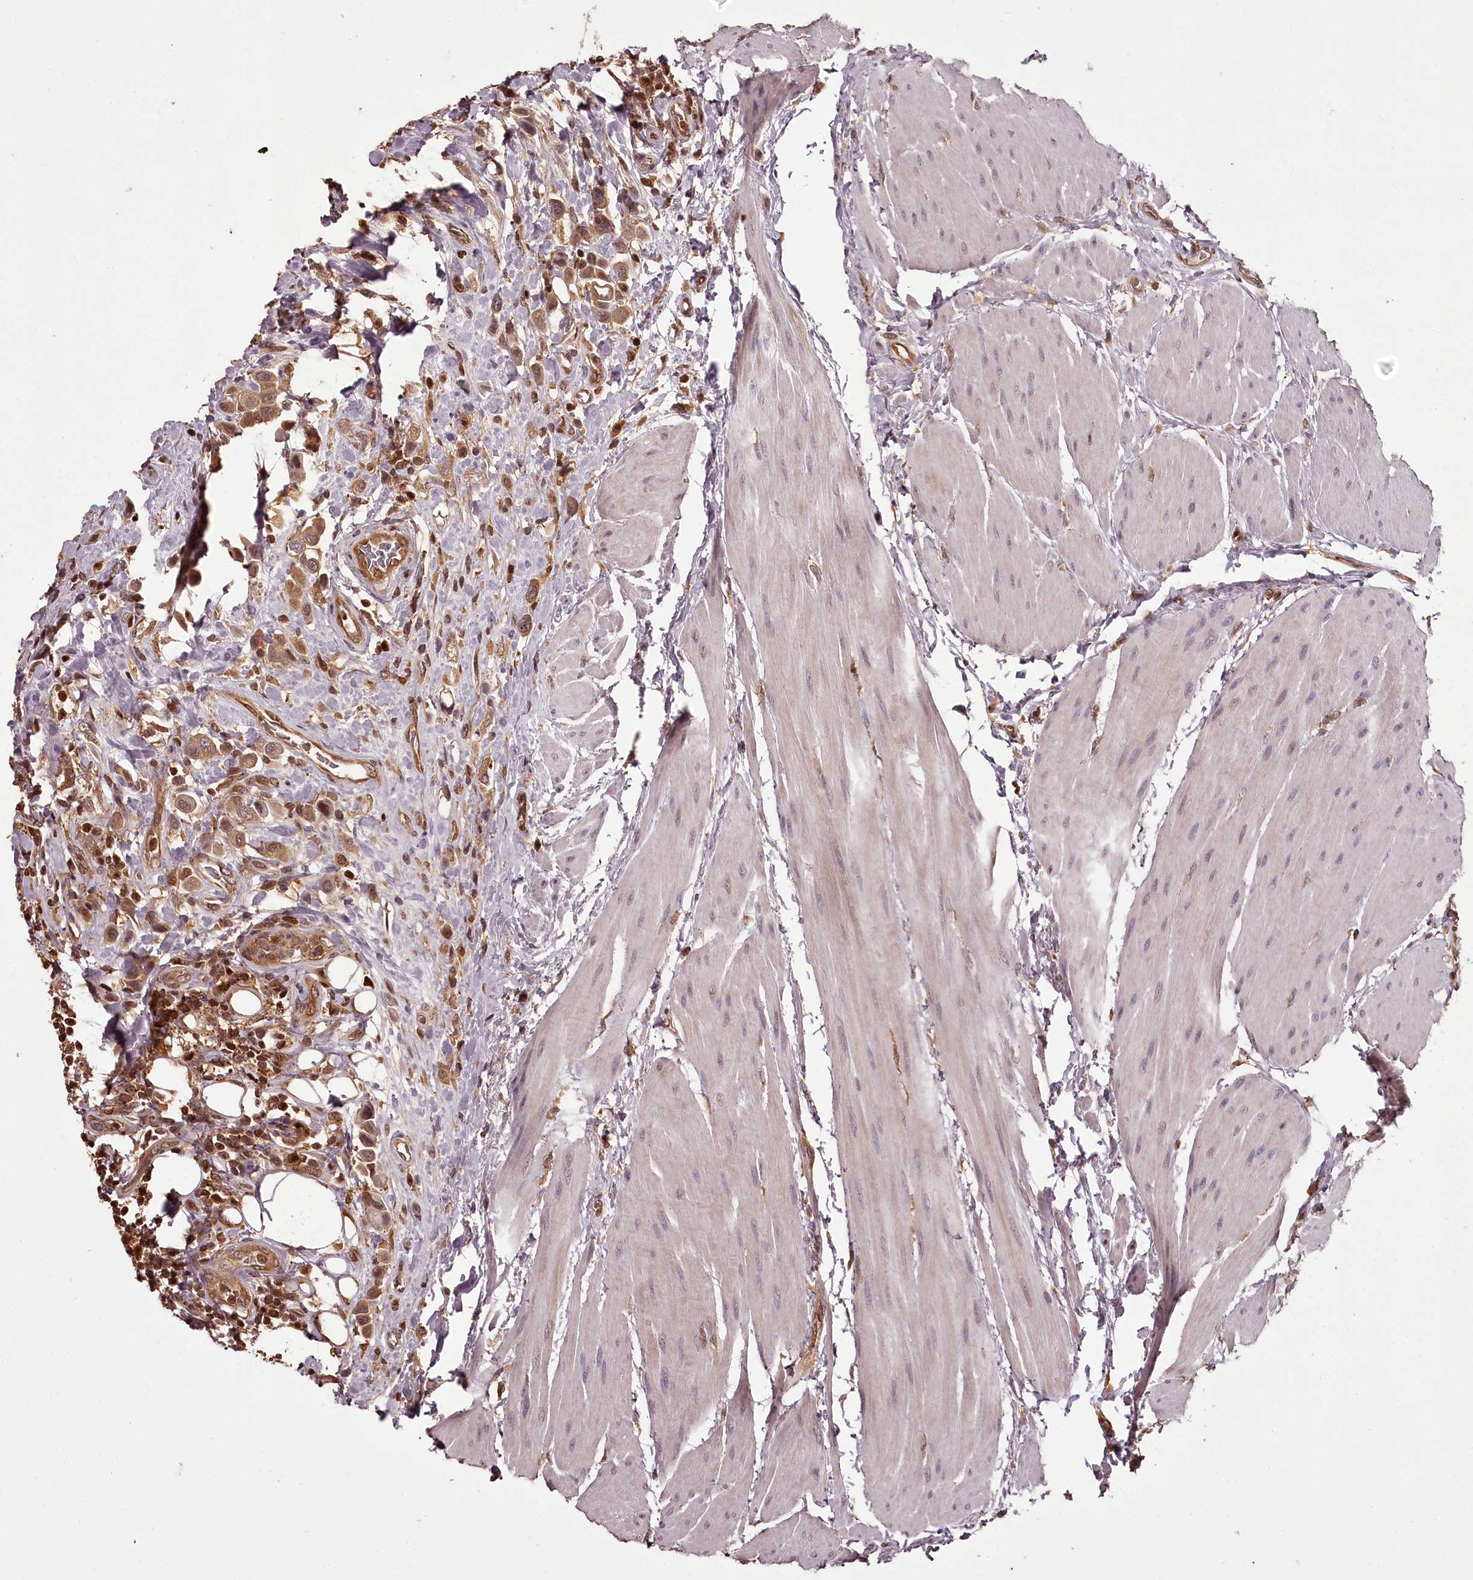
{"staining": {"intensity": "moderate", "quantity": ">75%", "location": "cytoplasmic/membranous"}, "tissue": "urothelial cancer", "cell_type": "Tumor cells", "image_type": "cancer", "snomed": [{"axis": "morphology", "description": "Urothelial carcinoma, High grade"}, {"axis": "topography", "description": "Urinary bladder"}], "caption": "There is medium levels of moderate cytoplasmic/membranous expression in tumor cells of urothelial cancer, as demonstrated by immunohistochemical staining (brown color).", "gene": "NPRL2", "patient": {"sex": "male", "age": 50}}